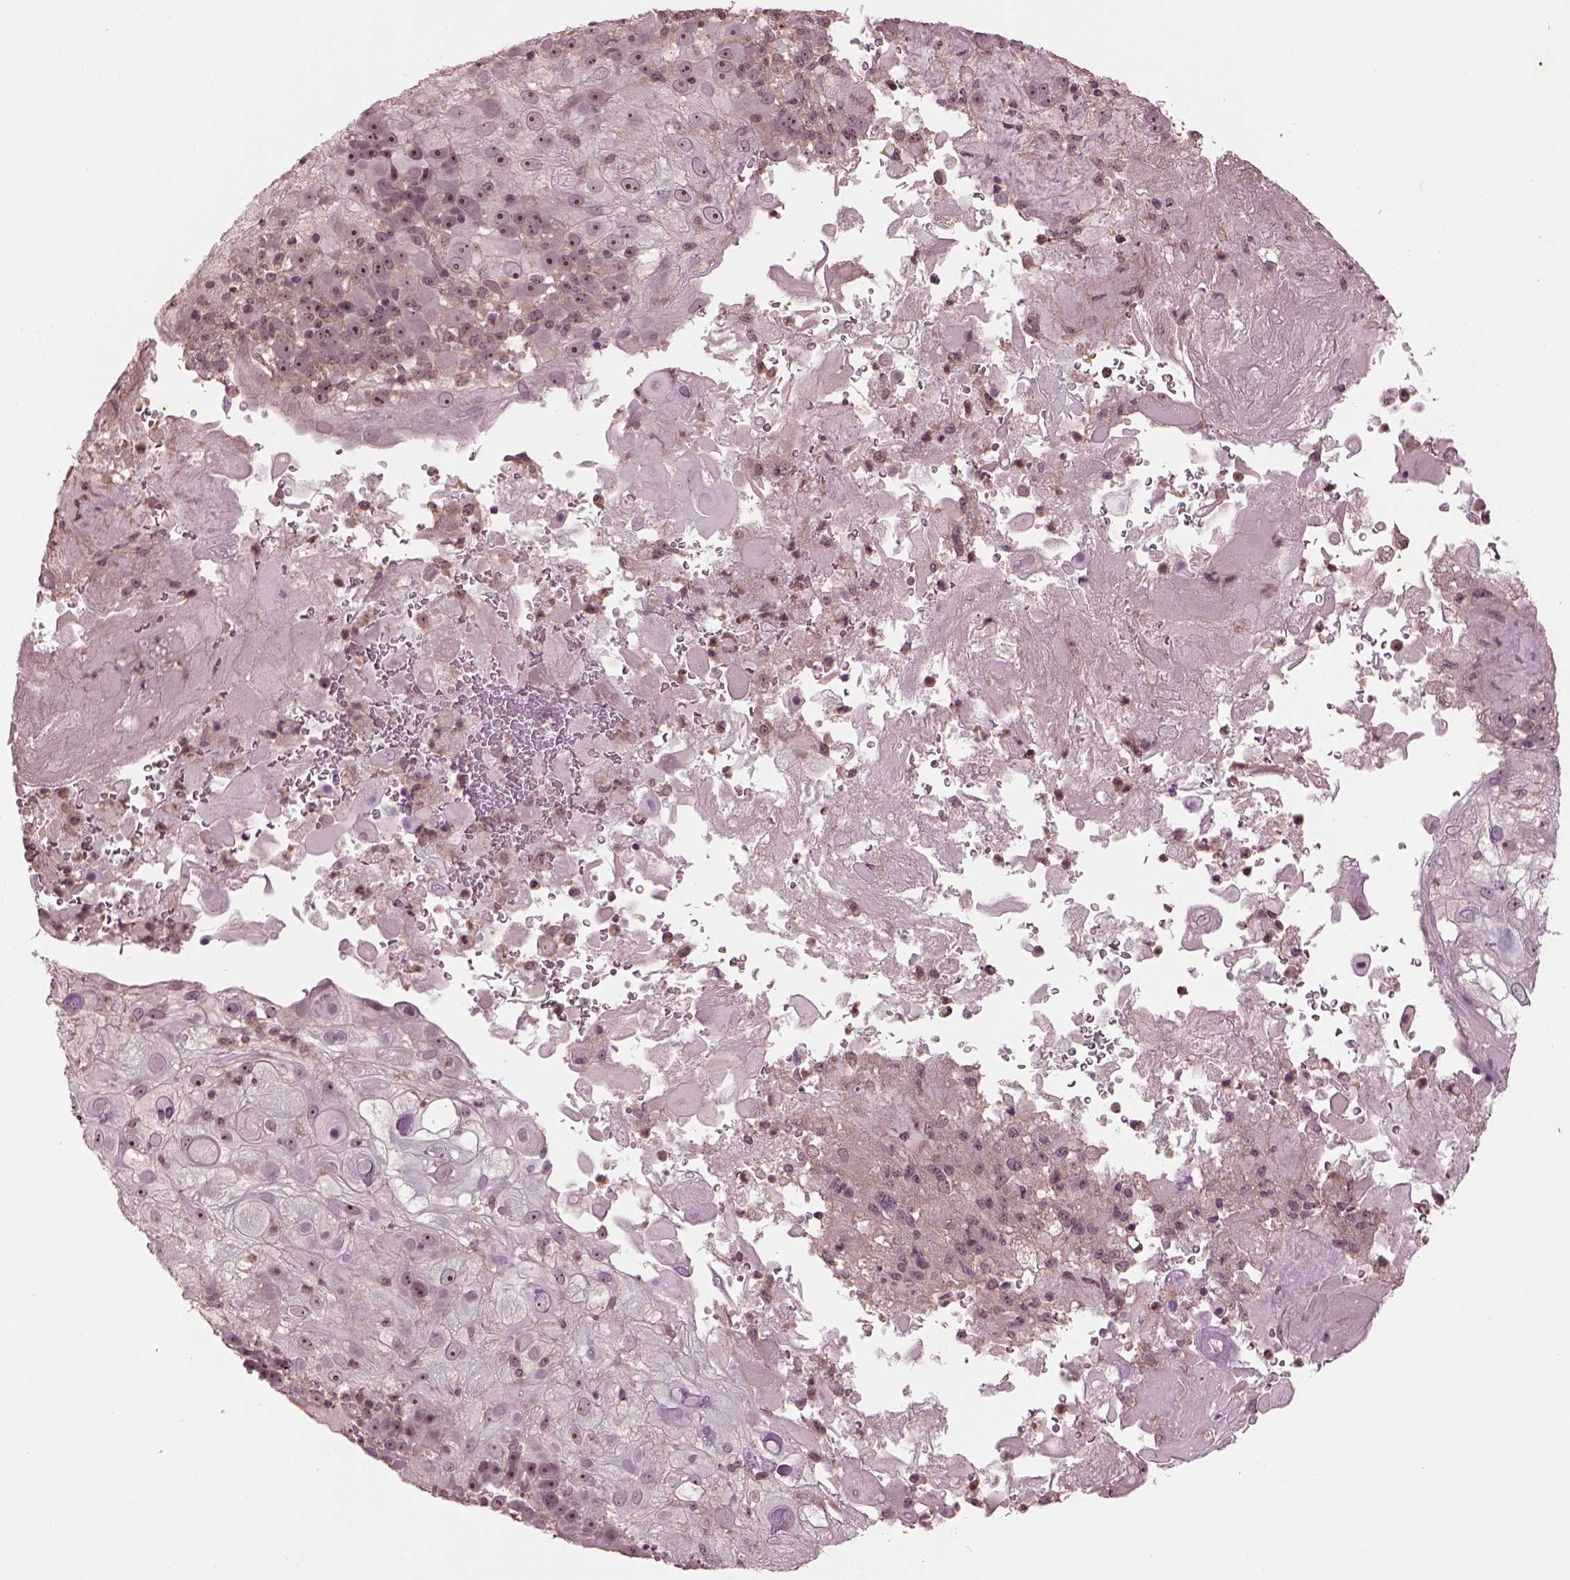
{"staining": {"intensity": "moderate", "quantity": "25%-75%", "location": "nuclear"}, "tissue": "skin cancer", "cell_type": "Tumor cells", "image_type": "cancer", "snomed": [{"axis": "morphology", "description": "Normal tissue, NOS"}, {"axis": "morphology", "description": "Squamous cell carcinoma, NOS"}, {"axis": "topography", "description": "Skin"}], "caption": "Immunohistochemical staining of human skin cancer (squamous cell carcinoma) reveals medium levels of moderate nuclear positivity in approximately 25%-75% of tumor cells.", "gene": "GNRH1", "patient": {"sex": "female", "age": 83}}